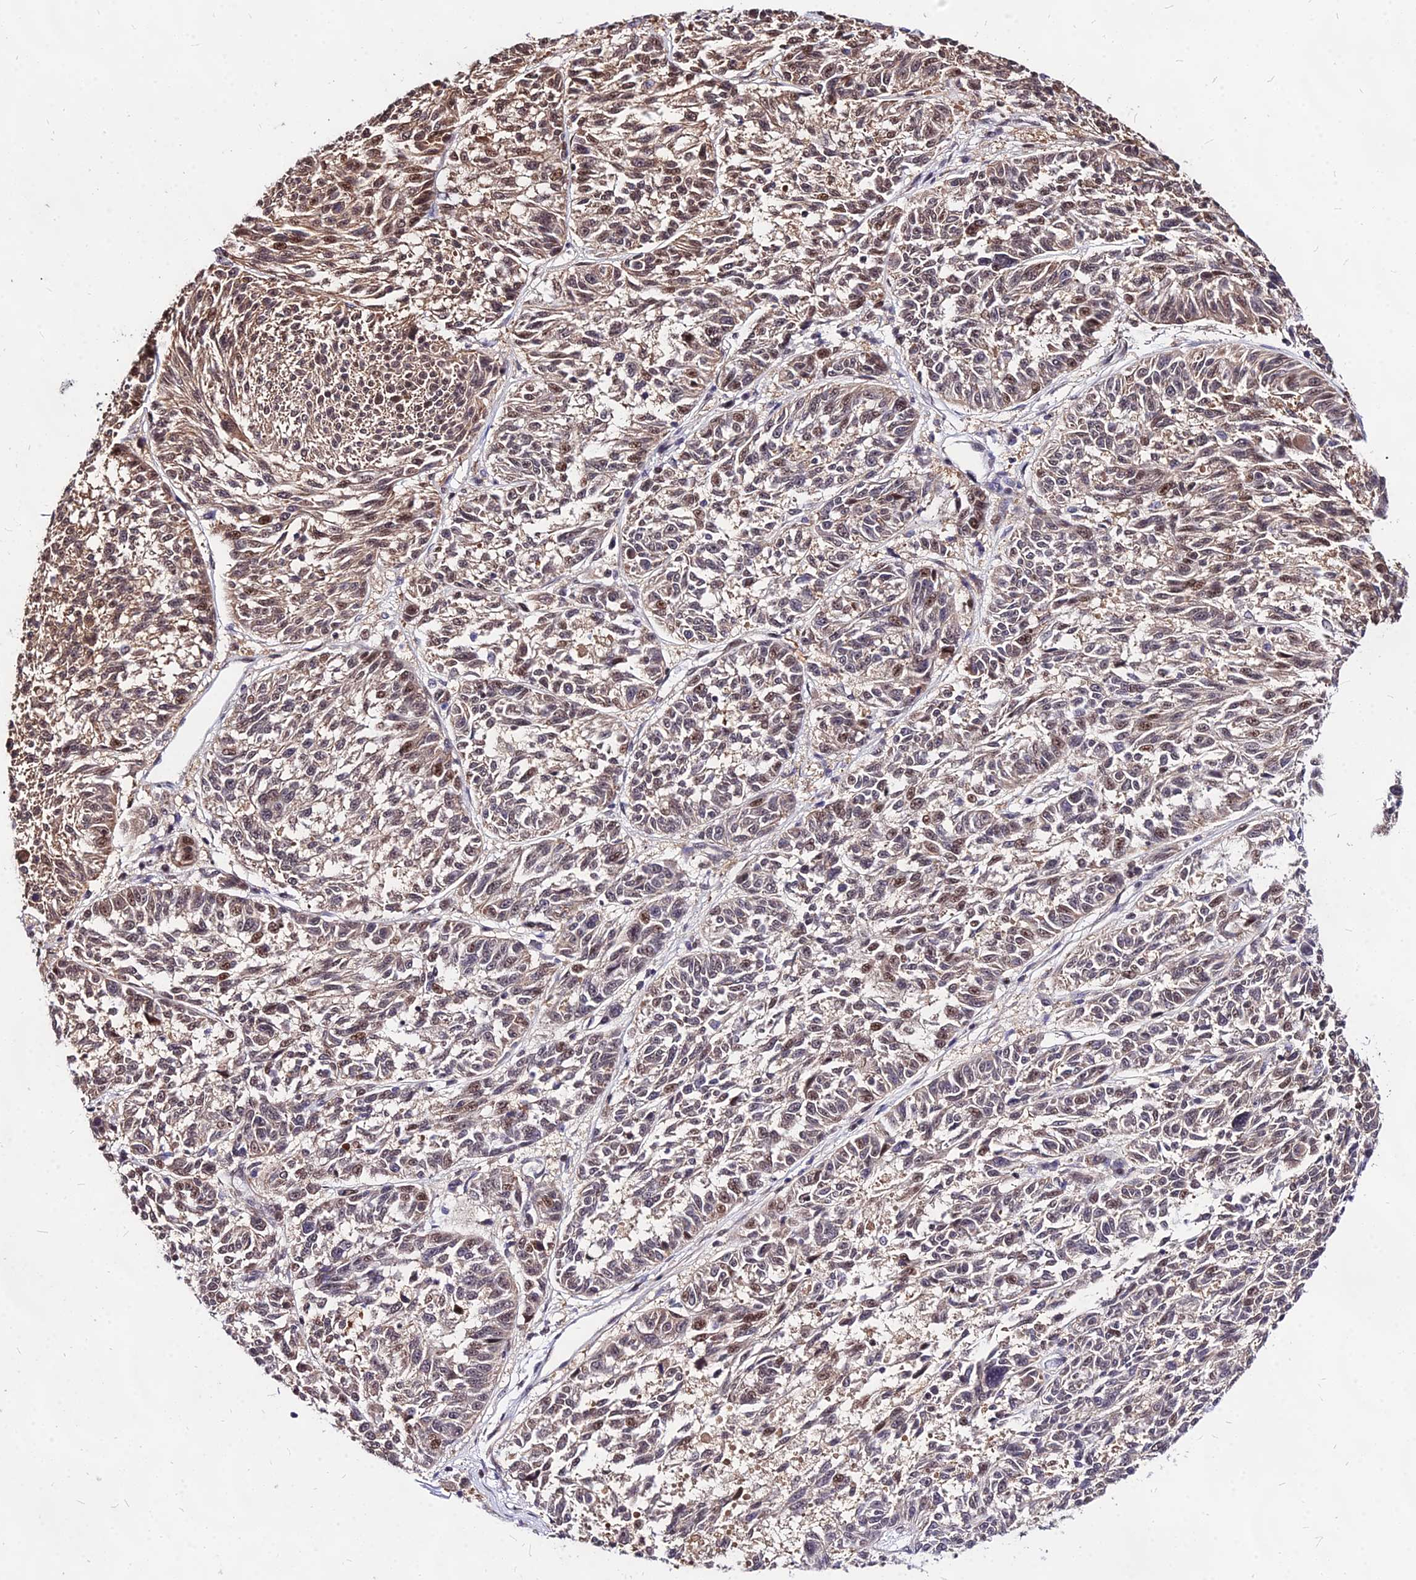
{"staining": {"intensity": "moderate", "quantity": ">75%", "location": "cytoplasmic/membranous,nuclear"}, "tissue": "melanoma", "cell_type": "Tumor cells", "image_type": "cancer", "snomed": [{"axis": "morphology", "description": "Malignant melanoma, NOS"}, {"axis": "topography", "description": "Skin"}], "caption": "Malignant melanoma stained for a protein (brown) displays moderate cytoplasmic/membranous and nuclear positive positivity in approximately >75% of tumor cells.", "gene": "DDX55", "patient": {"sex": "male", "age": 53}}